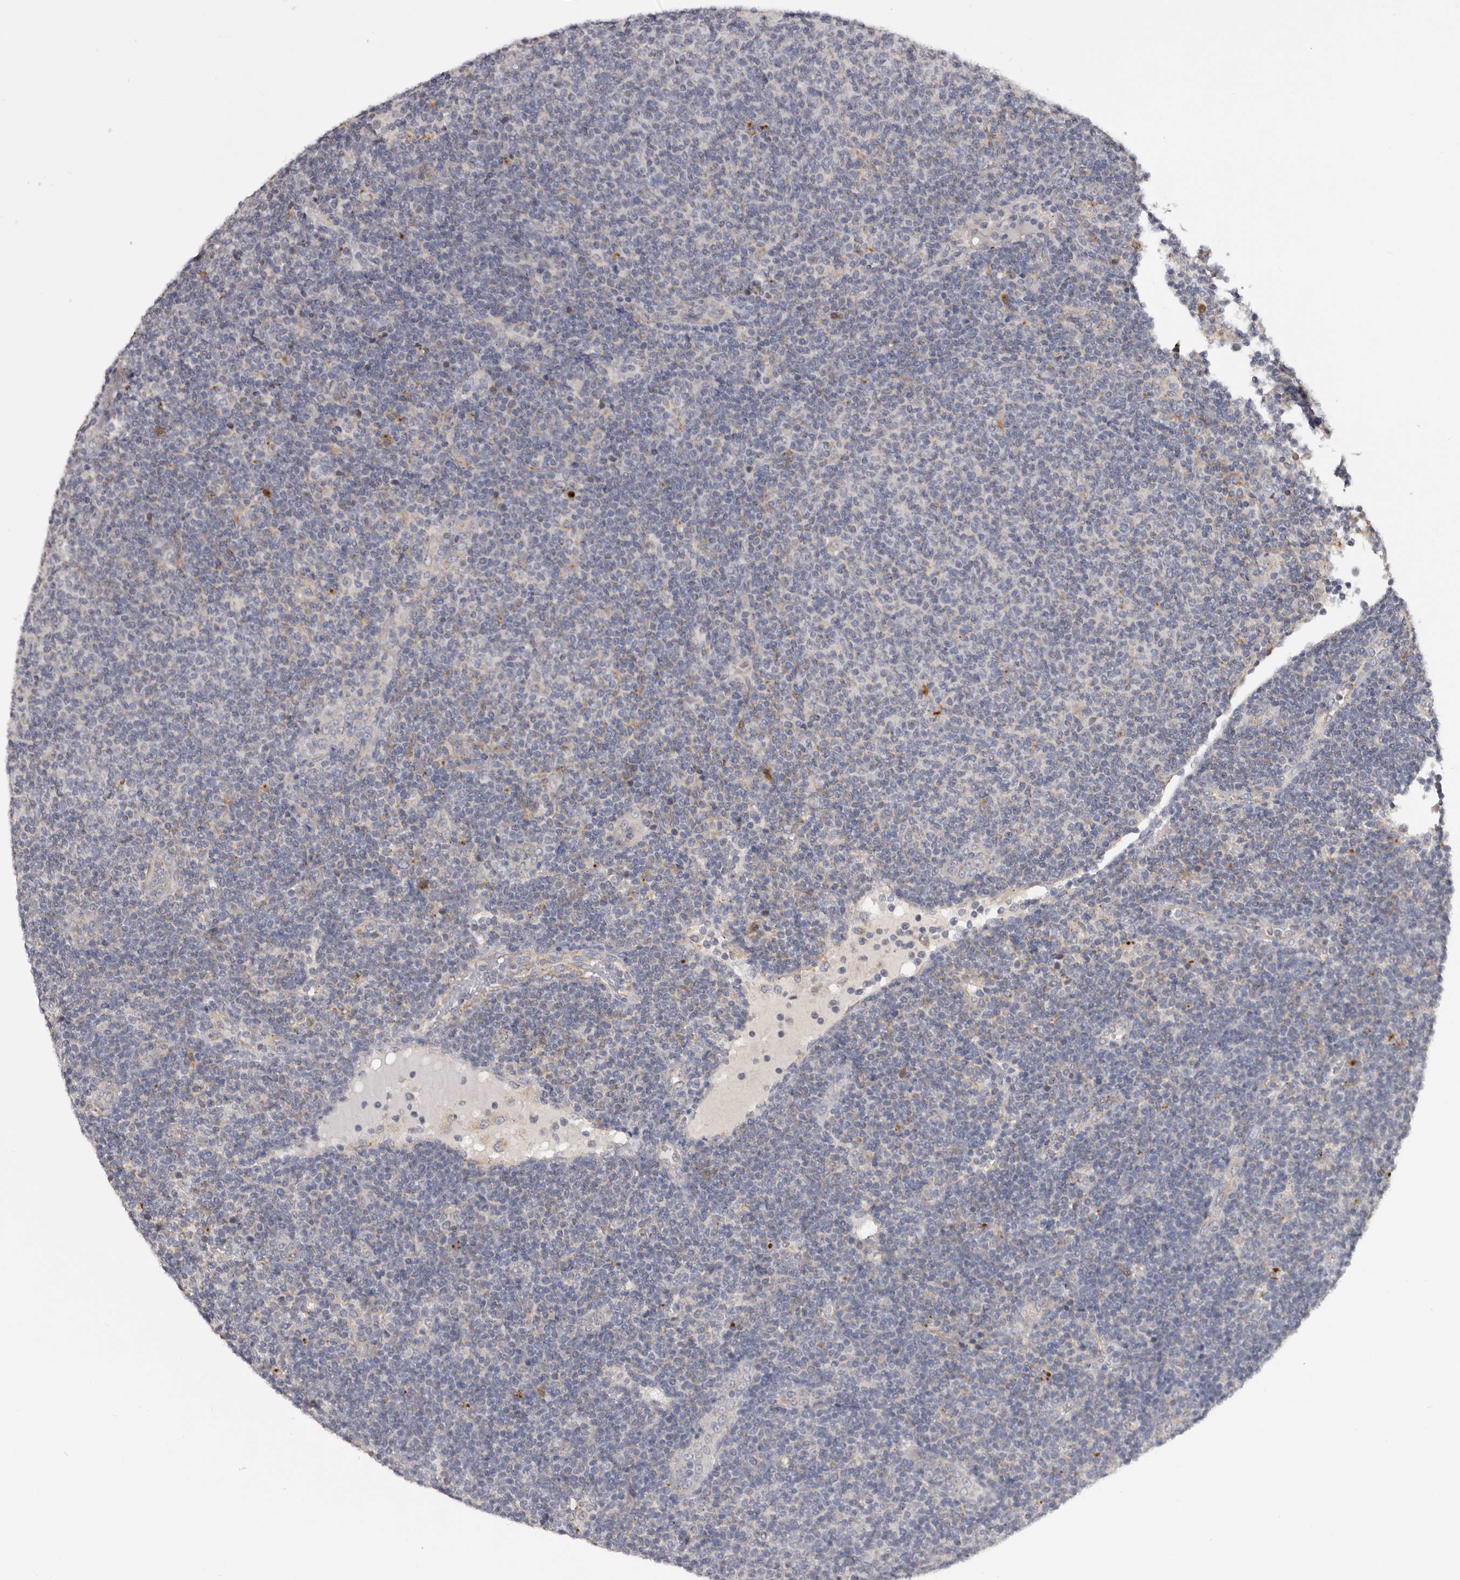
{"staining": {"intensity": "negative", "quantity": "none", "location": "none"}, "tissue": "lymphoma", "cell_type": "Tumor cells", "image_type": "cancer", "snomed": [{"axis": "morphology", "description": "Malignant lymphoma, non-Hodgkin's type, Low grade"}, {"axis": "topography", "description": "Lymph node"}], "caption": "This is an IHC photomicrograph of low-grade malignant lymphoma, non-Hodgkin's type. There is no expression in tumor cells.", "gene": "DAP", "patient": {"sex": "male", "age": 66}}